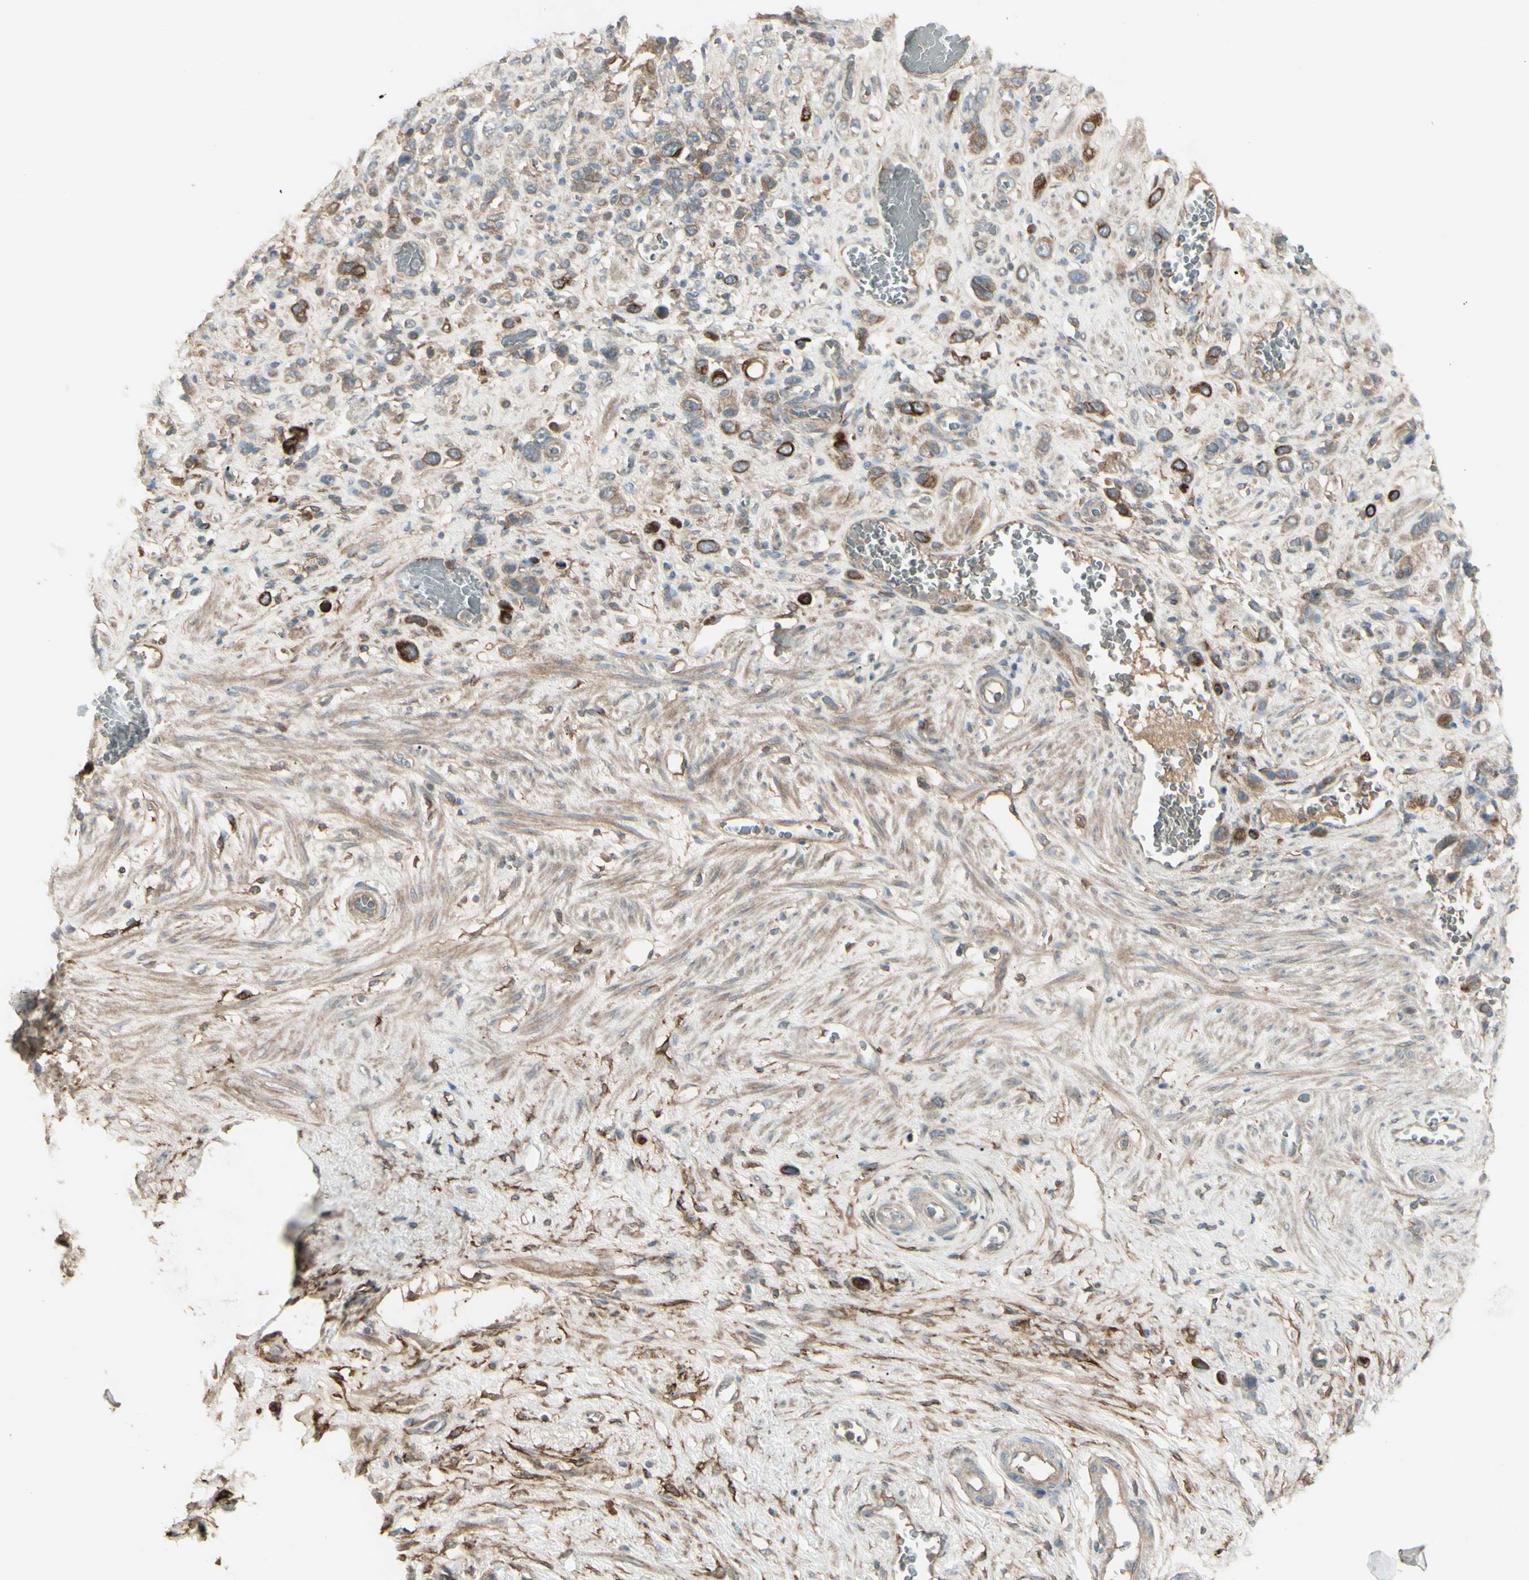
{"staining": {"intensity": "weak", "quantity": "25%-75%", "location": "cytoplasmic/membranous"}, "tissue": "stomach cancer", "cell_type": "Tumor cells", "image_type": "cancer", "snomed": [{"axis": "morphology", "description": "Adenocarcinoma, NOS"}, {"axis": "morphology", "description": "Adenocarcinoma, High grade"}, {"axis": "topography", "description": "Stomach, upper"}, {"axis": "topography", "description": "Stomach, lower"}], "caption": "Stomach cancer stained for a protein reveals weak cytoplasmic/membranous positivity in tumor cells. (DAB IHC with brightfield microscopy, high magnification).", "gene": "CD276", "patient": {"sex": "female", "age": 65}}